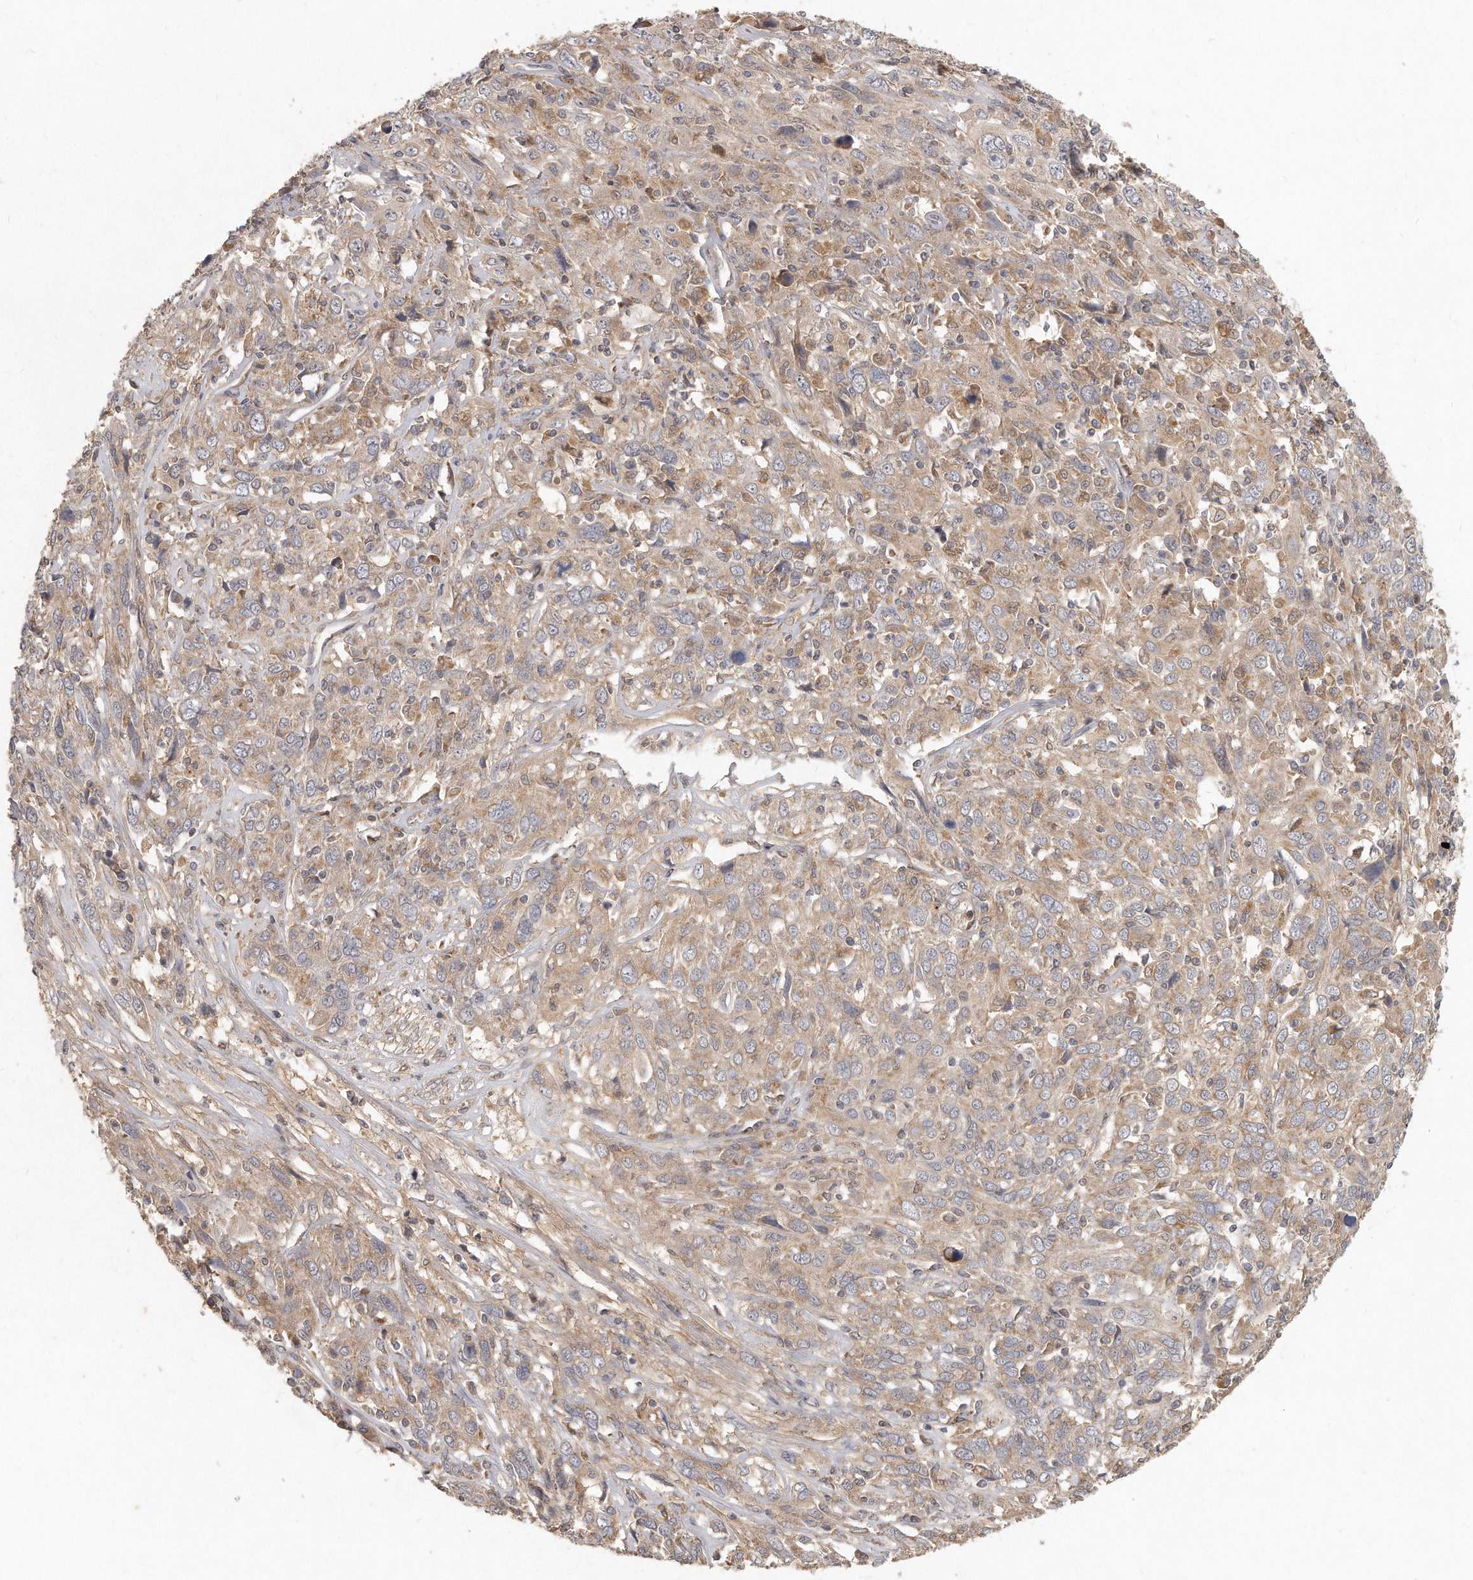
{"staining": {"intensity": "weak", "quantity": ">75%", "location": "cytoplasmic/membranous"}, "tissue": "cervical cancer", "cell_type": "Tumor cells", "image_type": "cancer", "snomed": [{"axis": "morphology", "description": "Squamous cell carcinoma, NOS"}, {"axis": "topography", "description": "Cervix"}], "caption": "This is an image of IHC staining of squamous cell carcinoma (cervical), which shows weak expression in the cytoplasmic/membranous of tumor cells.", "gene": "LGALS8", "patient": {"sex": "female", "age": 46}}